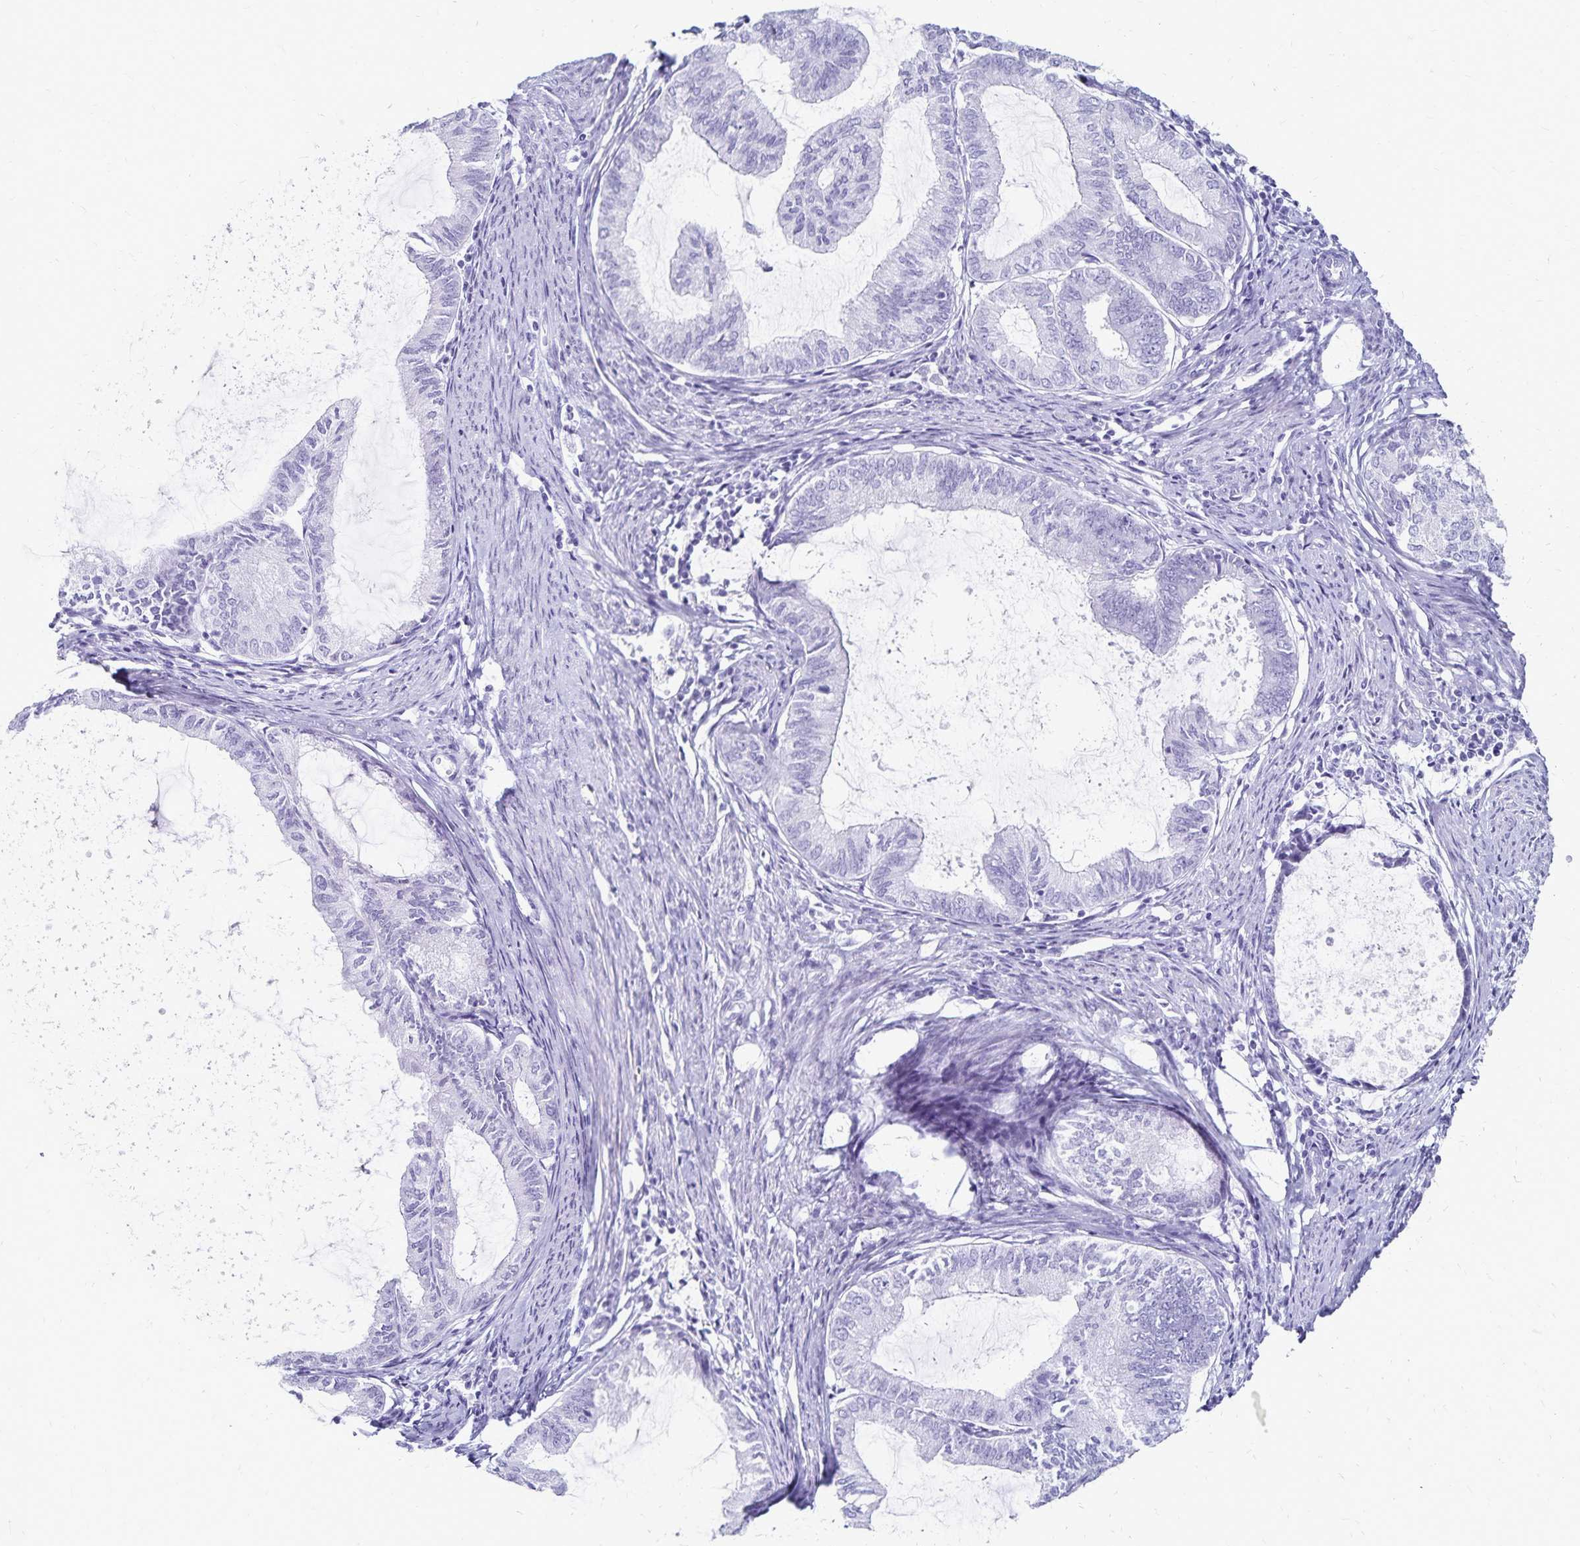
{"staining": {"intensity": "negative", "quantity": "none", "location": "none"}, "tissue": "endometrial cancer", "cell_type": "Tumor cells", "image_type": "cancer", "snomed": [{"axis": "morphology", "description": "Adenocarcinoma, NOS"}, {"axis": "topography", "description": "Endometrium"}], "caption": "Tumor cells are negative for brown protein staining in adenocarcinoma (endometrial). (DAB (3,3'-diaminobenzidine) immunohistochemistry with hematoxylin counter stain).", "gene": "GIP", "patient": {"sex": "female", "age": 86}}